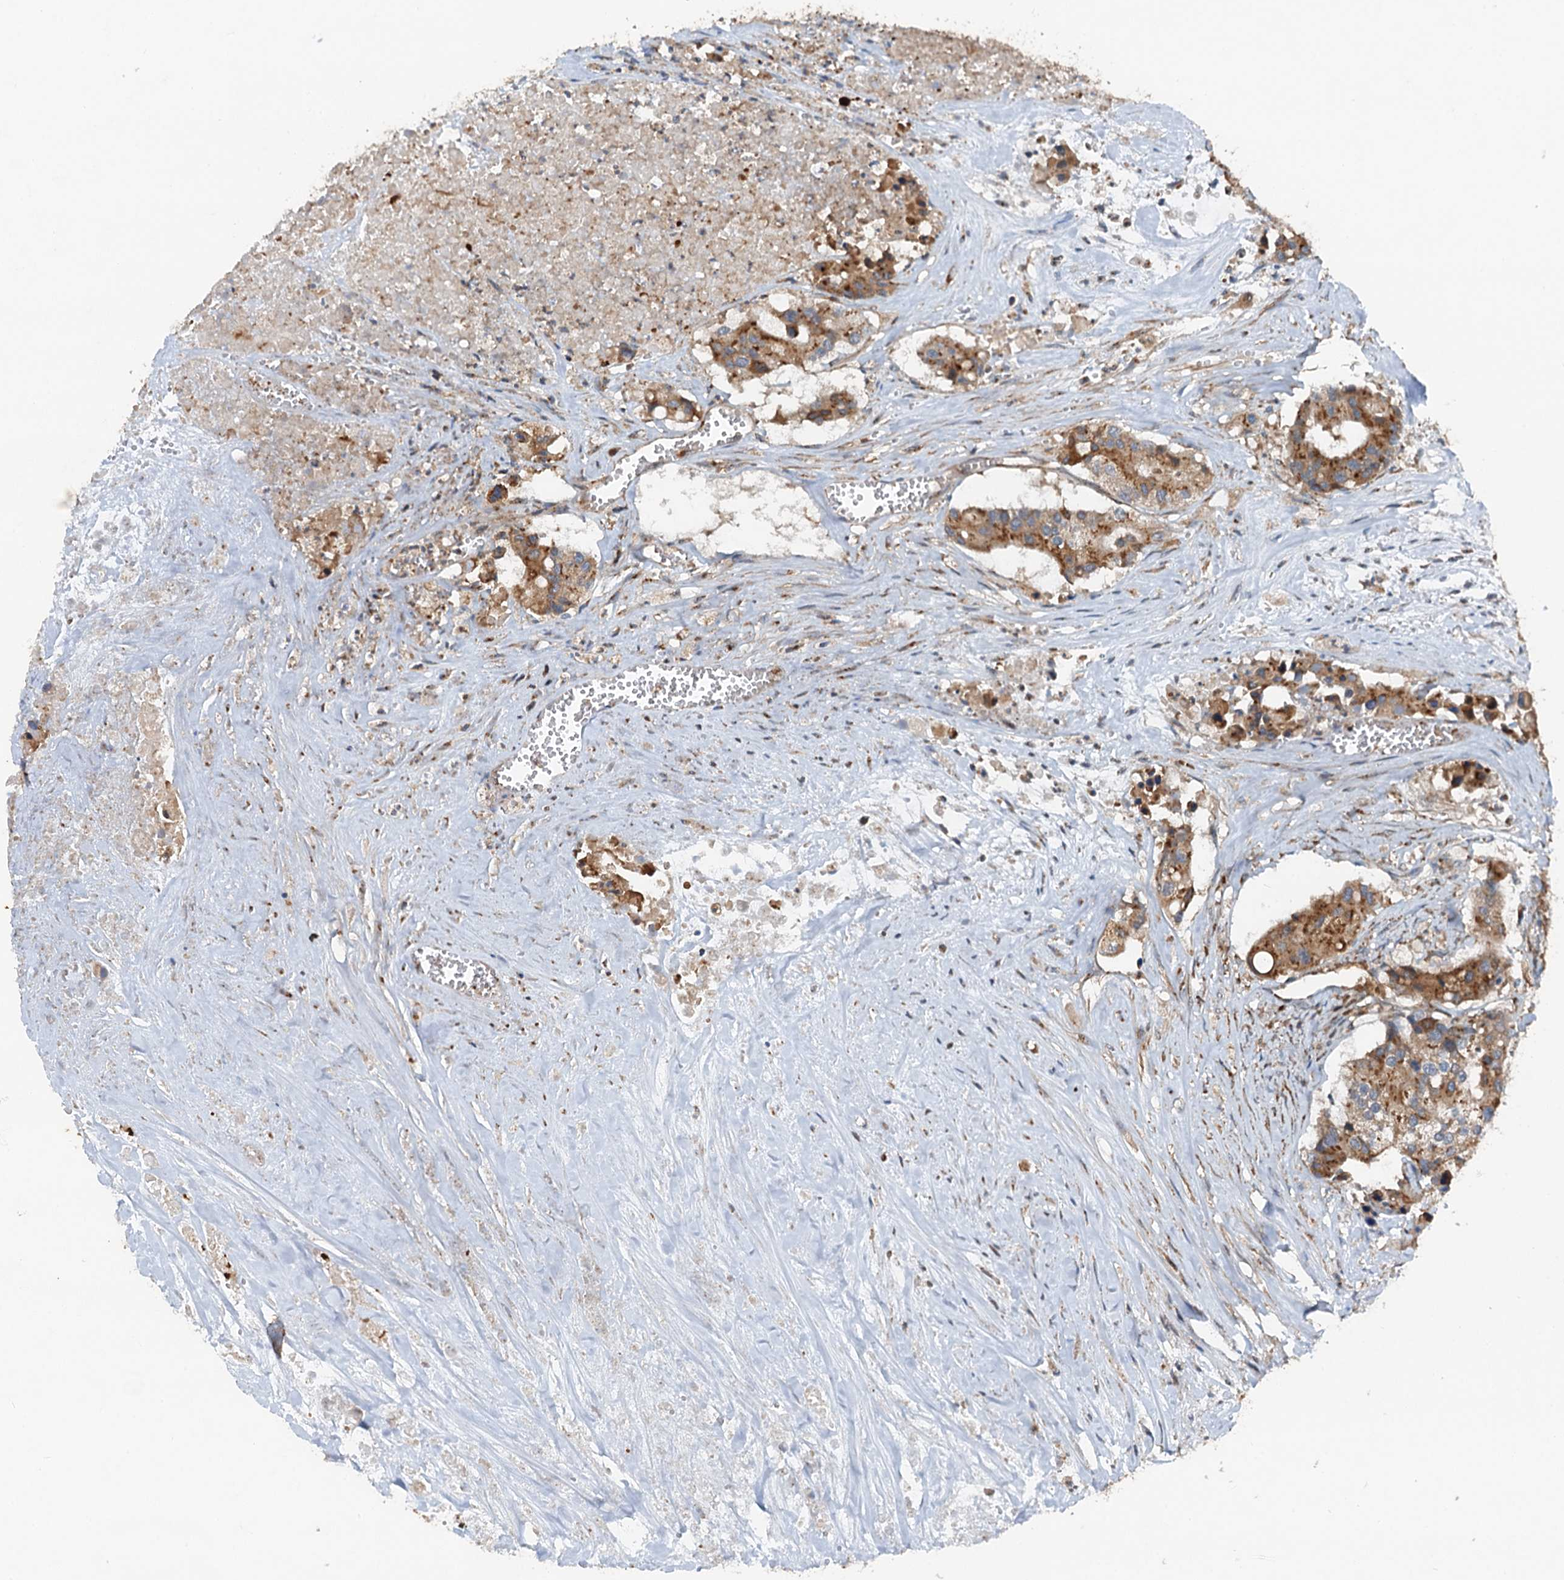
{"staining": {"intensity": "moderate", "quantity": ">75%", "location": "cytoplasmic/membranous"}, "tissue": "colorectal cancer", "cell_type": "Tumor cells", "image_type": "cancer", "snomed": [{"axis": "morphology", "description": "Adenocarcinoma, NOS"}, {"axis": "topography", "description": "Colon"}], "caption": "Human adenocarcinoma (colorectal) stained with a protein marker demonstrates moderate staining in tumor cells.", "gene": "ANKRD26", "patient": {"sex": "male", "age": 77}}